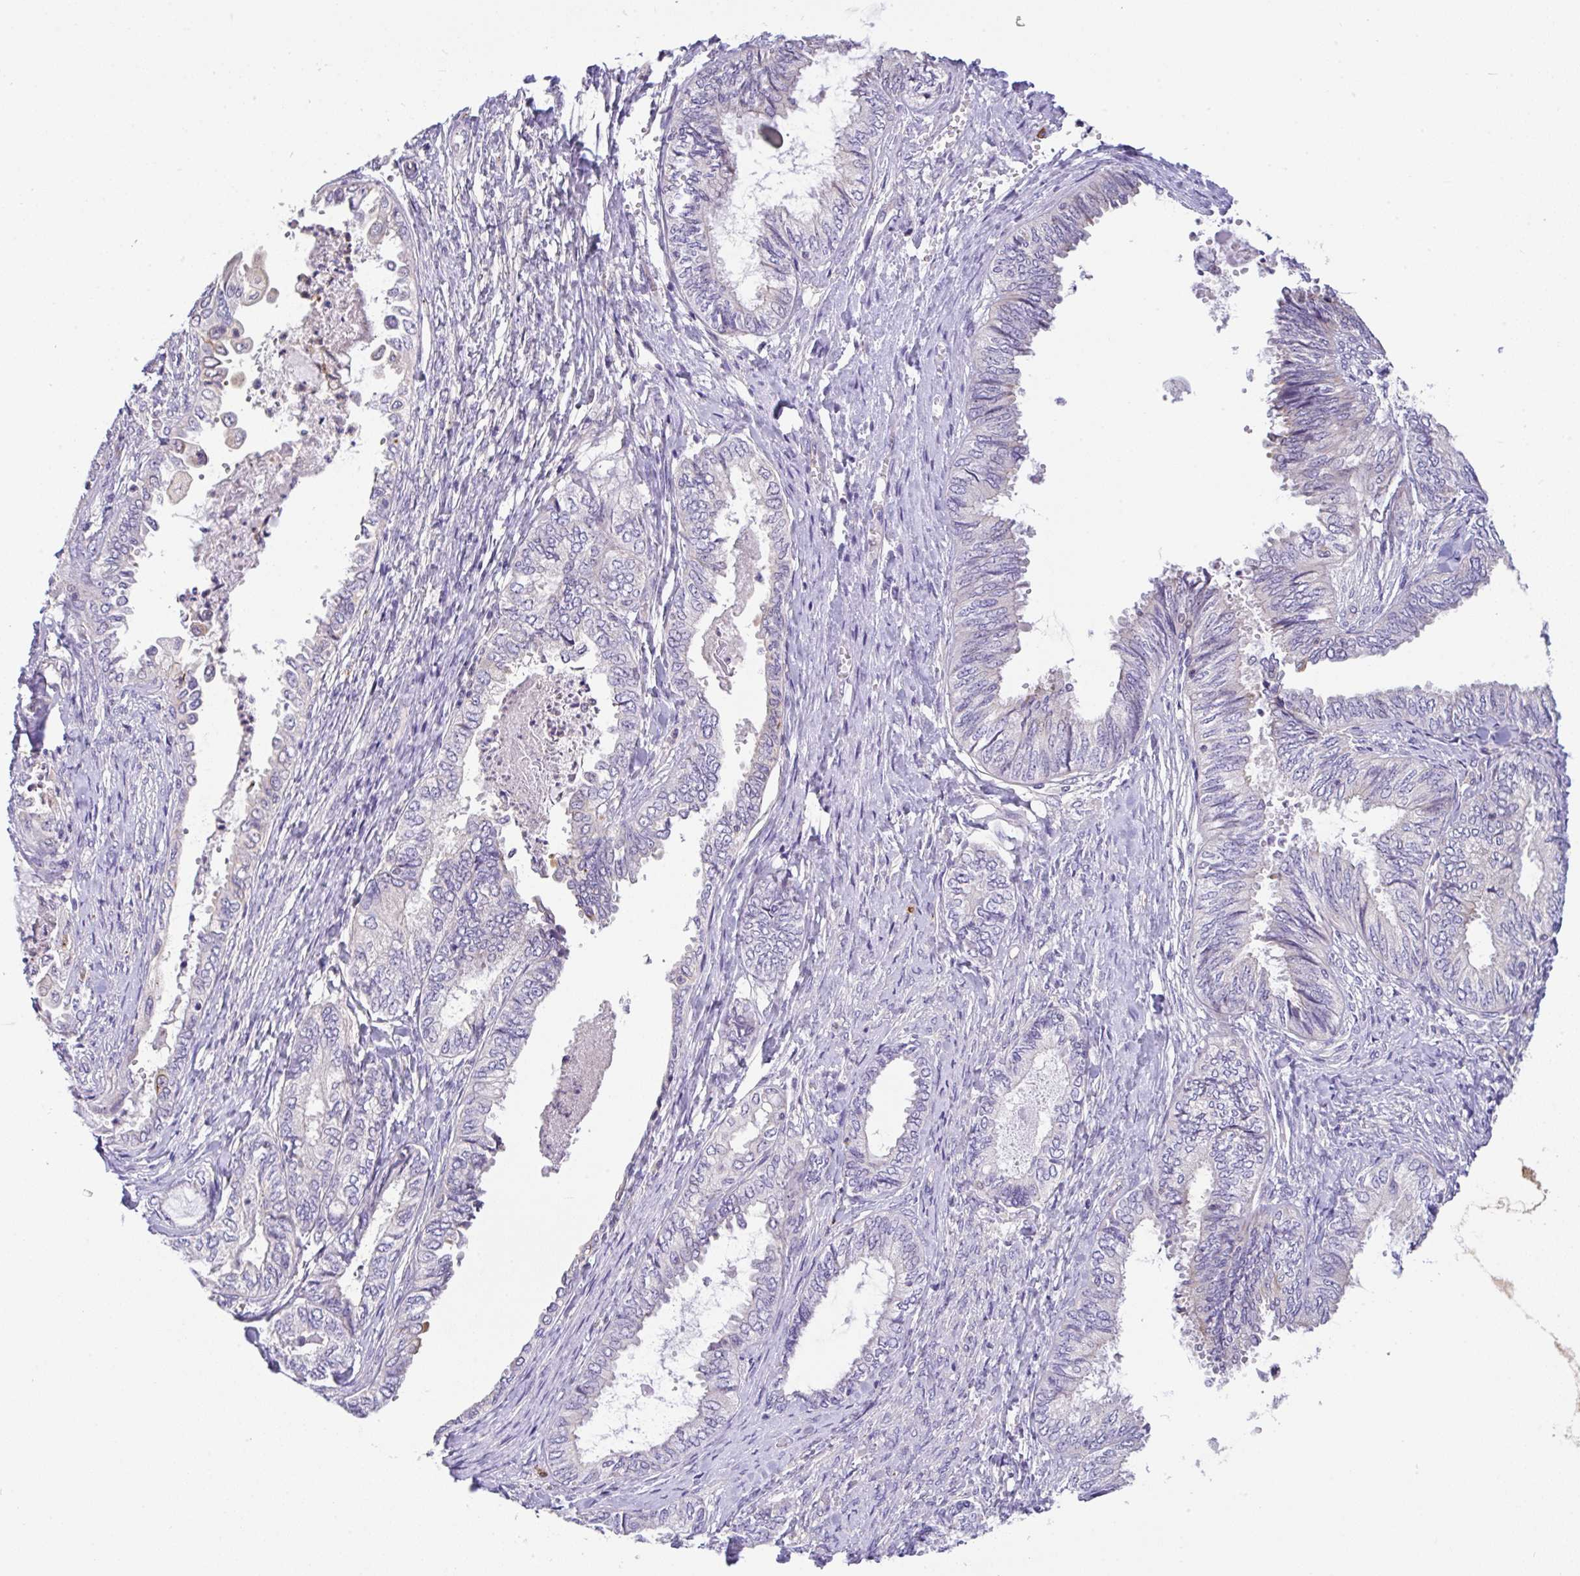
{"staining": {"intensity": "negative", "quantity": "none", "location": "none"}, "tissue": "ovarian cancer", "cell_type": "Tumor cells", "image_type": "cancer", "snomed": [{"axis": "morphology", "description": "Carcinoma, endometroid"}, {"axis": "topography", "description": "Ovary"}], "caption": "Immunohistochemical staining of human endometroid carcinoma (ovarian) displays no significant staining in tumor cells.", "gene": "EPN3", "patient": {"sex": "female", "age": 70}}